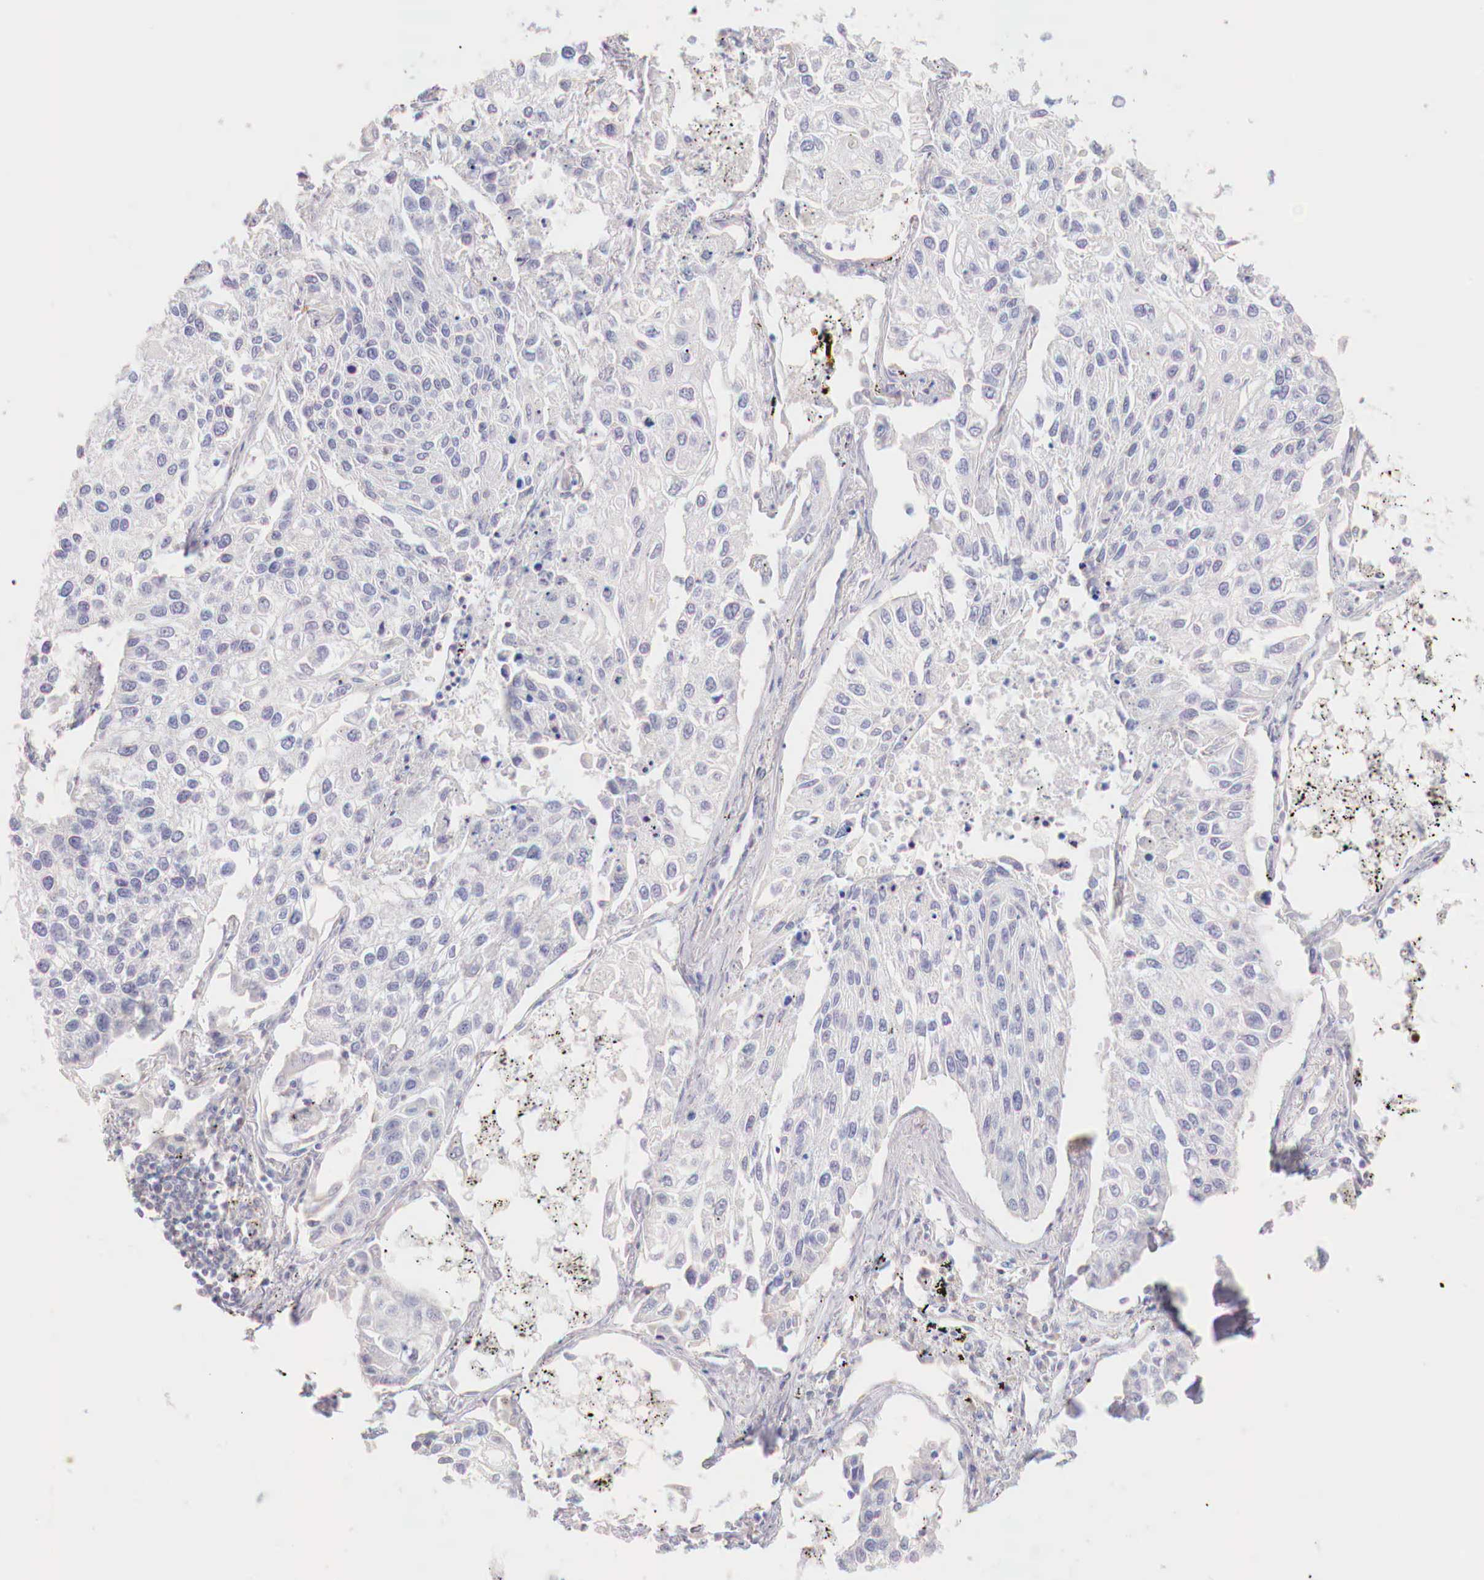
{"staining": {"intensity": "negative", "quantity": "none", "location": "none"}, "tissue": "lung cancer", "cell_type": "Tumor cells", "image_type": "cancer", "snomed": [{"axis": "morphology", "description": "Squamous cell carcinoma, NOS"}, {"axis": "topography", "description": "Lung"}], "caption": "Histopathology image shows no protein positivity in tumor cells of lung squamous cell carcinoma tissue. The staining is performed using DAB brown chromogen with nuclei counter-stained in using hematoxylin.", "gene": "IDH3G", "patient": {"sex": "male", "age": 75}}